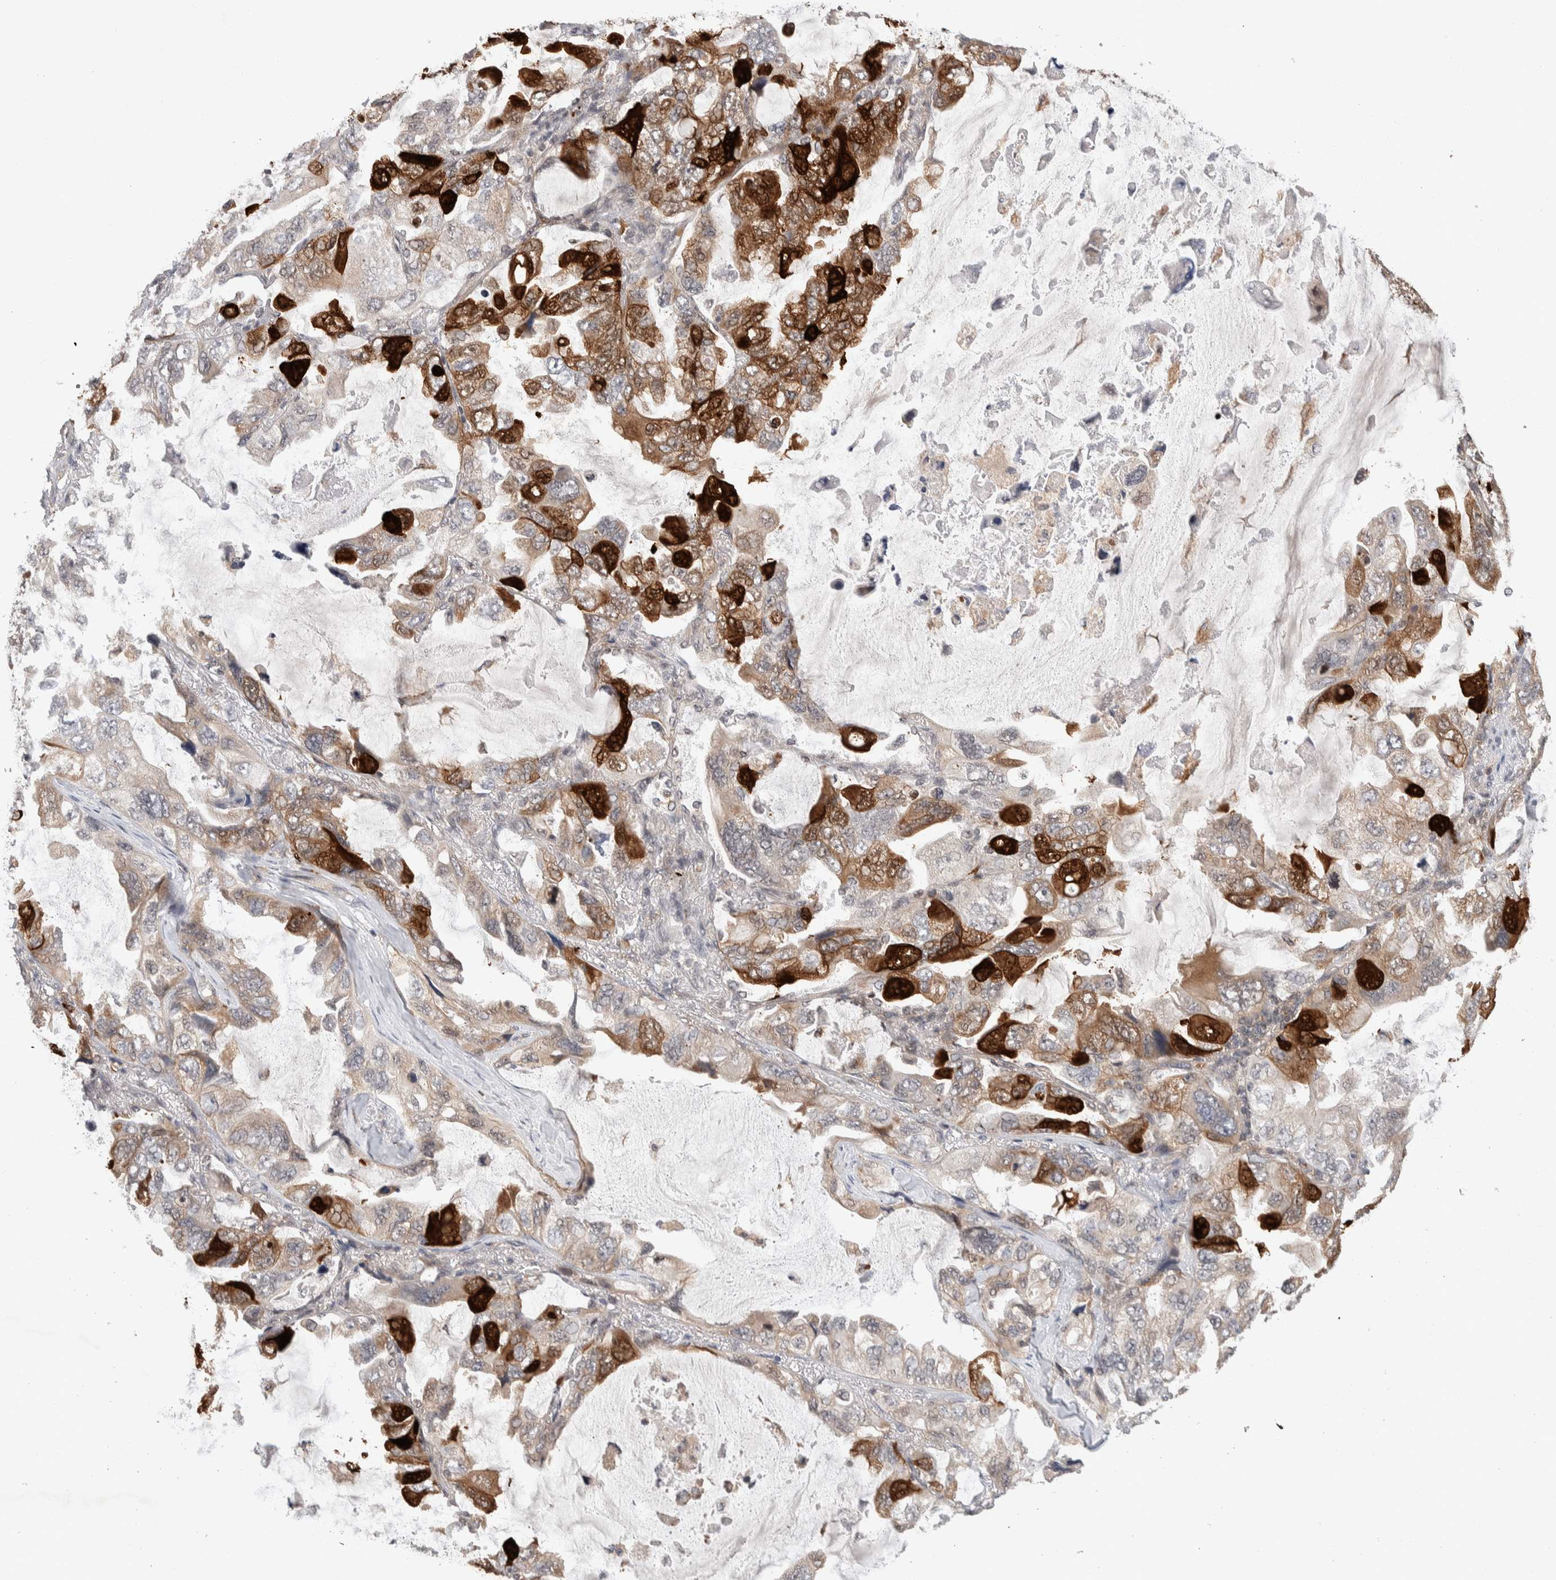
{"staining": {"intensity": "strong", "quantity": "25%-75%", "location": "cytoplasmic/membranous"}, "tissue": "lung cancer", "cell_type": "Tumor cells", "image_type": "cancer", "snomed": [{"axis": "morphology", "description": "Squamous cell carcinoma, NOS"}, {"axis": "topography", "description": "Lung"}], "caption": "A high-resolution image shows immunohistochemistry (IHC) staining of lung squamous cell carcinoma, which shows strong cytoplasmic/membranous staining in approximately 25%-75% of tumor cells.", "gene": "KCNK1", "patient": {"sex": "female", "age": 73}}